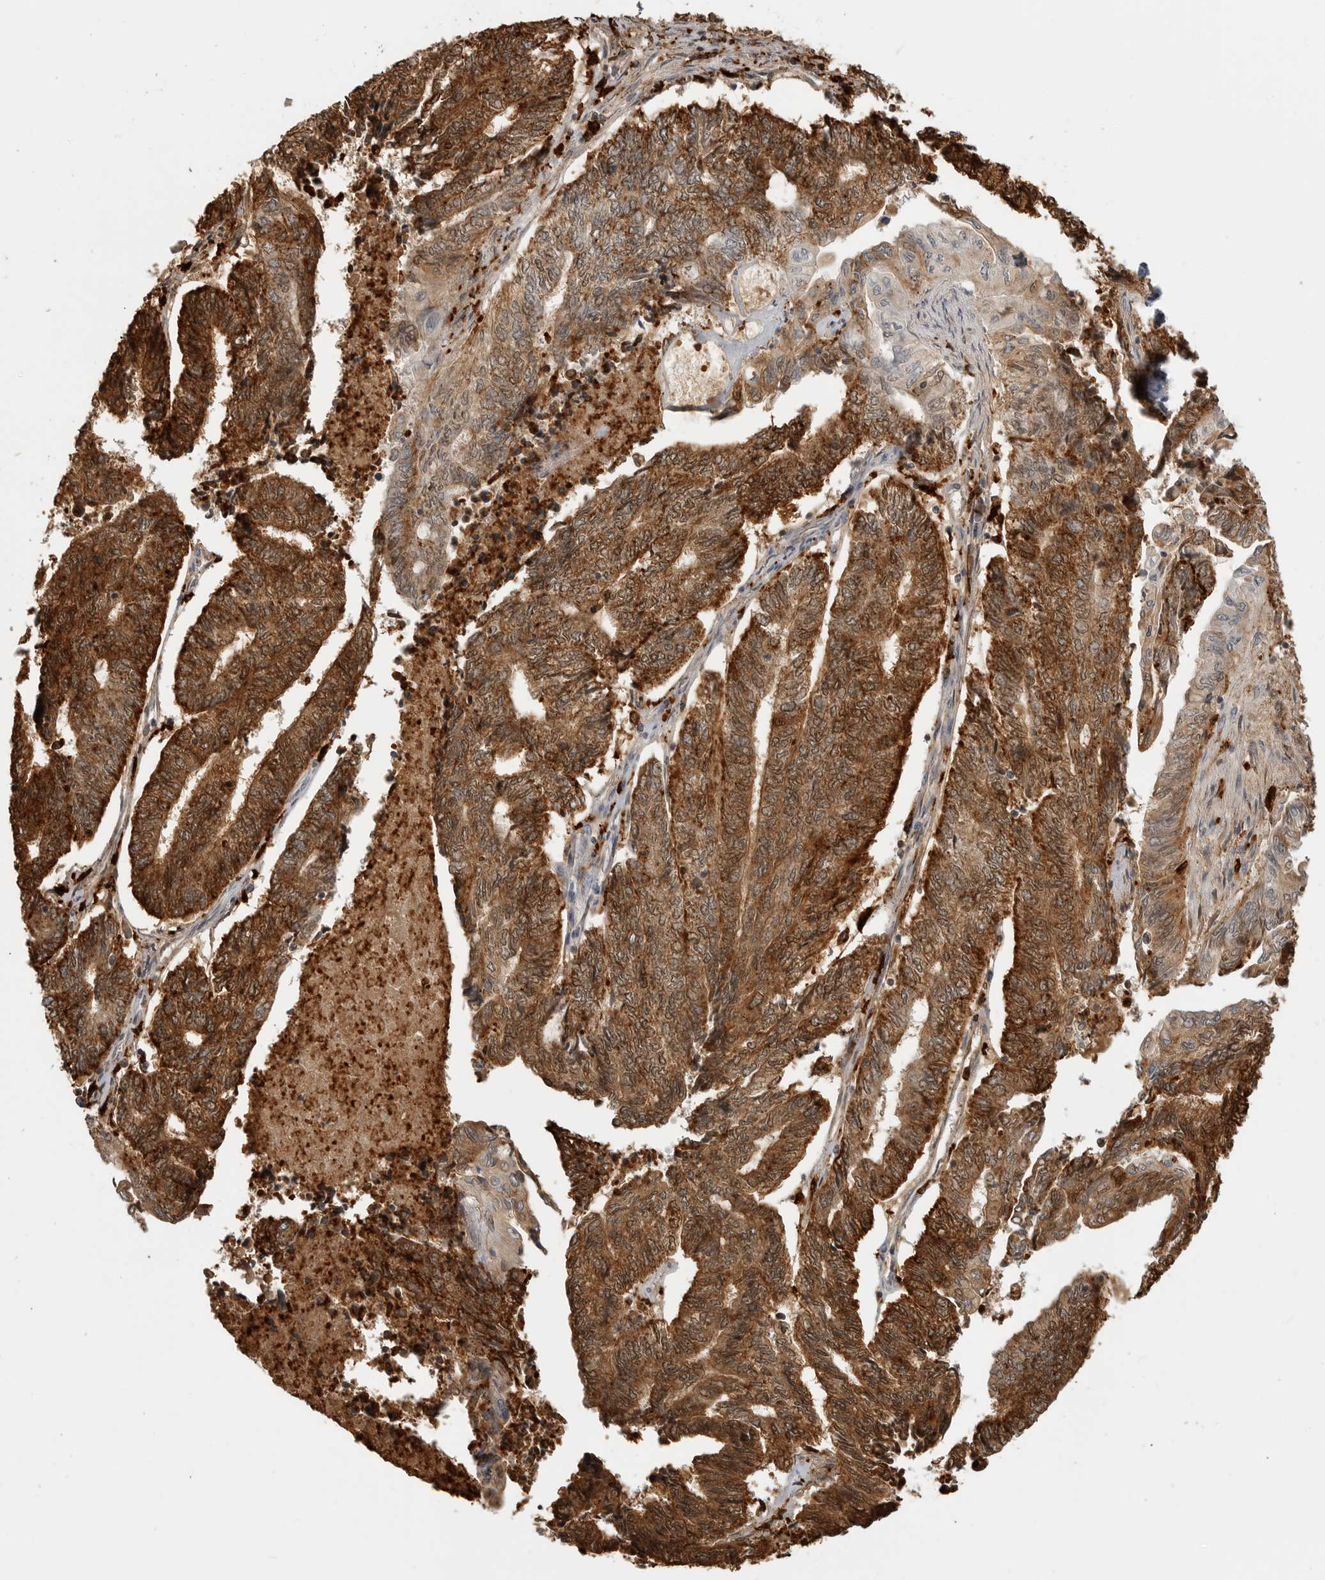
{"staining": {"intensity": "strong", "quantity": ">75%", "location": "cytoplasmic/membranous"}, "tissue": "endometrial cancer", "cell_type": "Tumor cells", "image_type": "cancer", "snomed": [{"axis": "morphology", "description": "Adenocarcinoma, NOS"}, {"axis": "topography", "description": "Uterus"}, {"axis": "topography", "description": "Endometrium"}], "caption": "Immunohistochemical staining of endometrial cancer (adenocarcinoma) reveals high levels of strong cytoplasmic/membranous staining in about >75% of tumor cells.", "gene": "IFI30", "patient": {"sex": "female", "age": 70}}